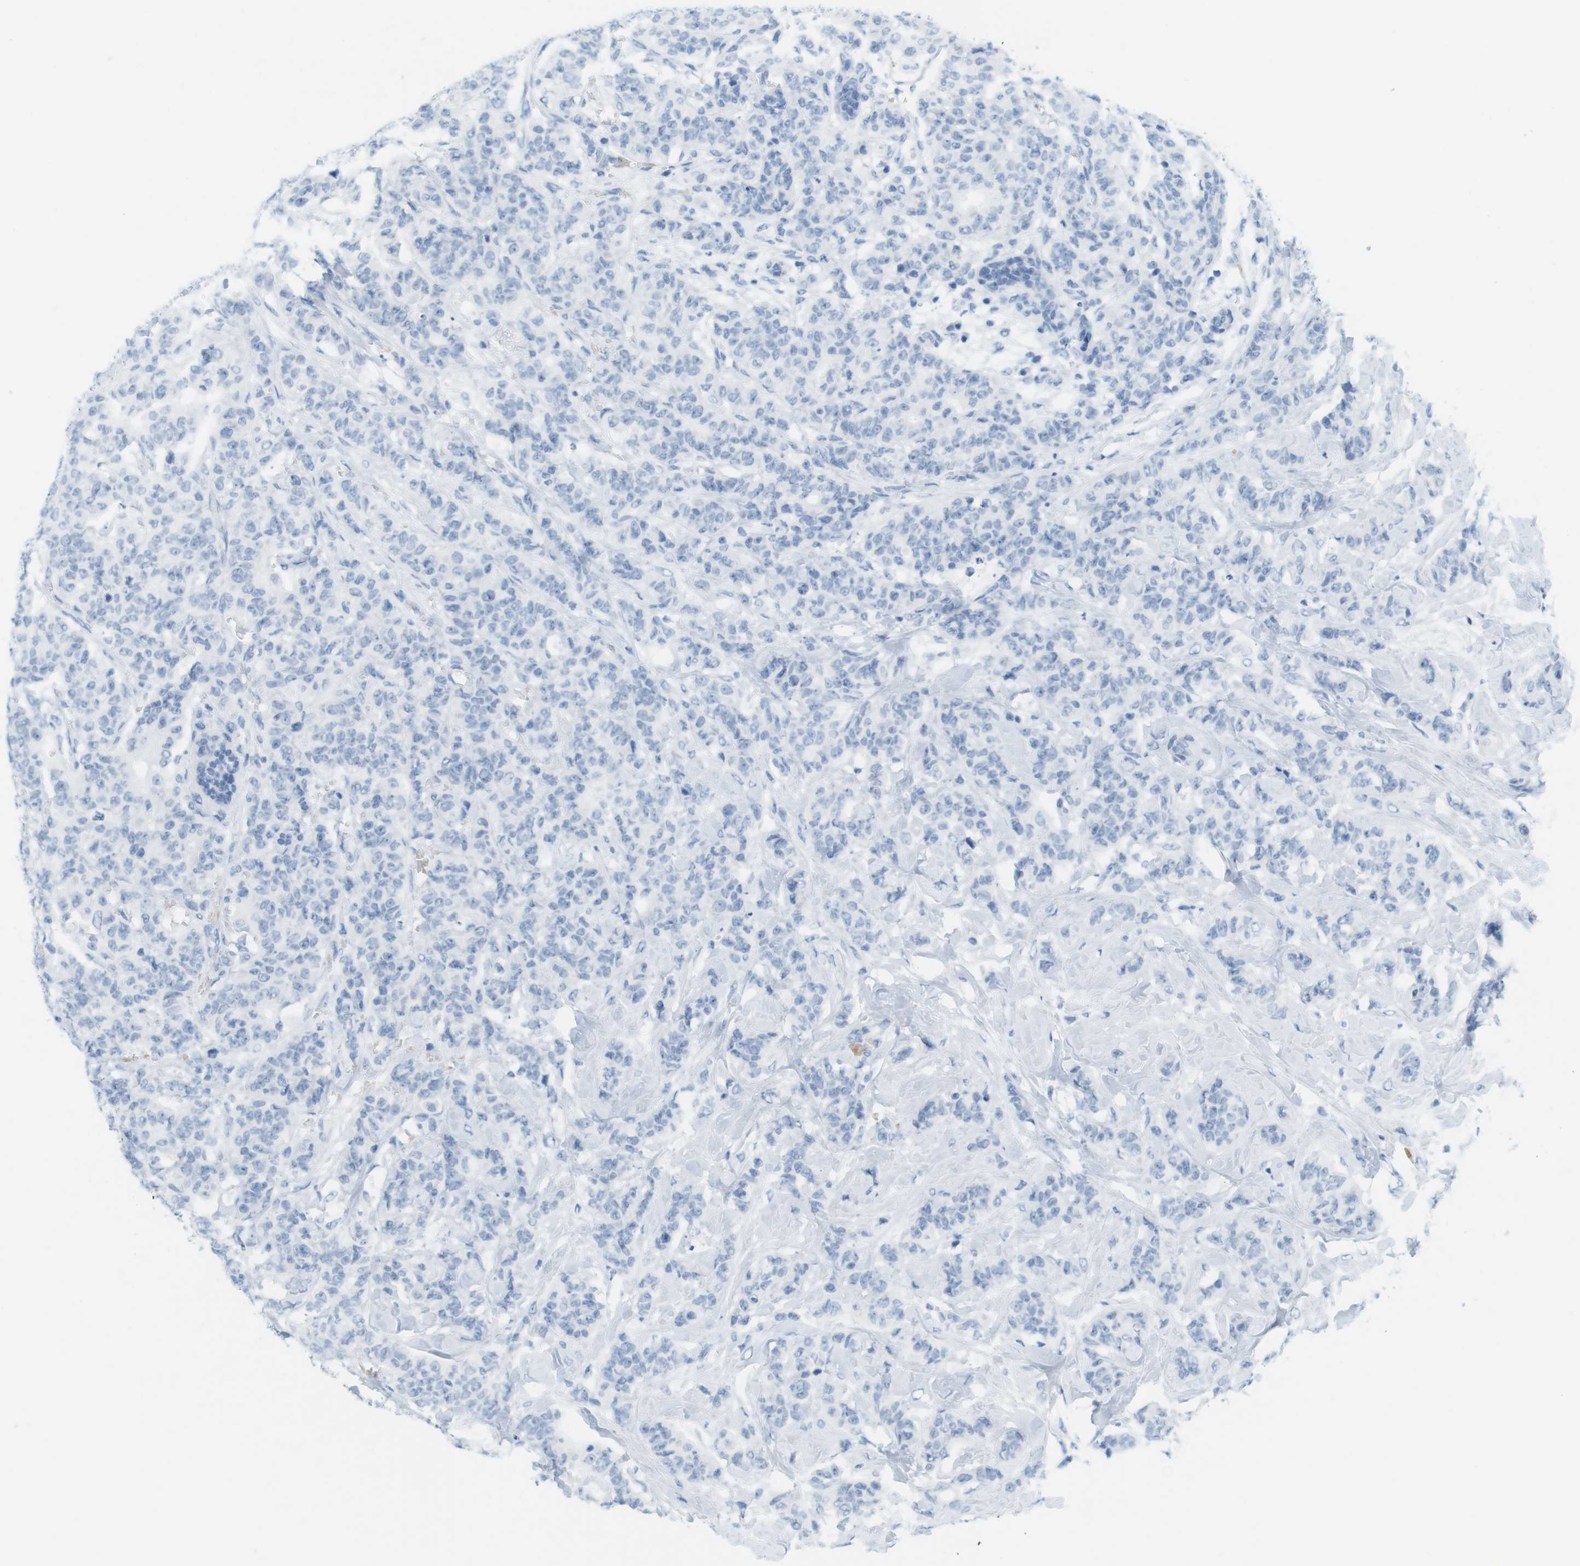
{"staining": {"intensity": "negative", "quantity": "none", "location": "none"}, "tissue": "breast cancer", "cell_type": "Tumor cells", "image_type": "cancer", "snomed": [{"axis": "morphology", "description": "Normal tissue, NOS"}, {"axis": "morphology", "description": "Duct carcinoma"}, {"axis": "topography", "description": "Breast"}], "caption": "This is a histopathology image of IHC staining of breast cancer, which shows no expression in tumor cells.", "gene": "TNNT2", "patient": {"sex": "female", "age": 40}}